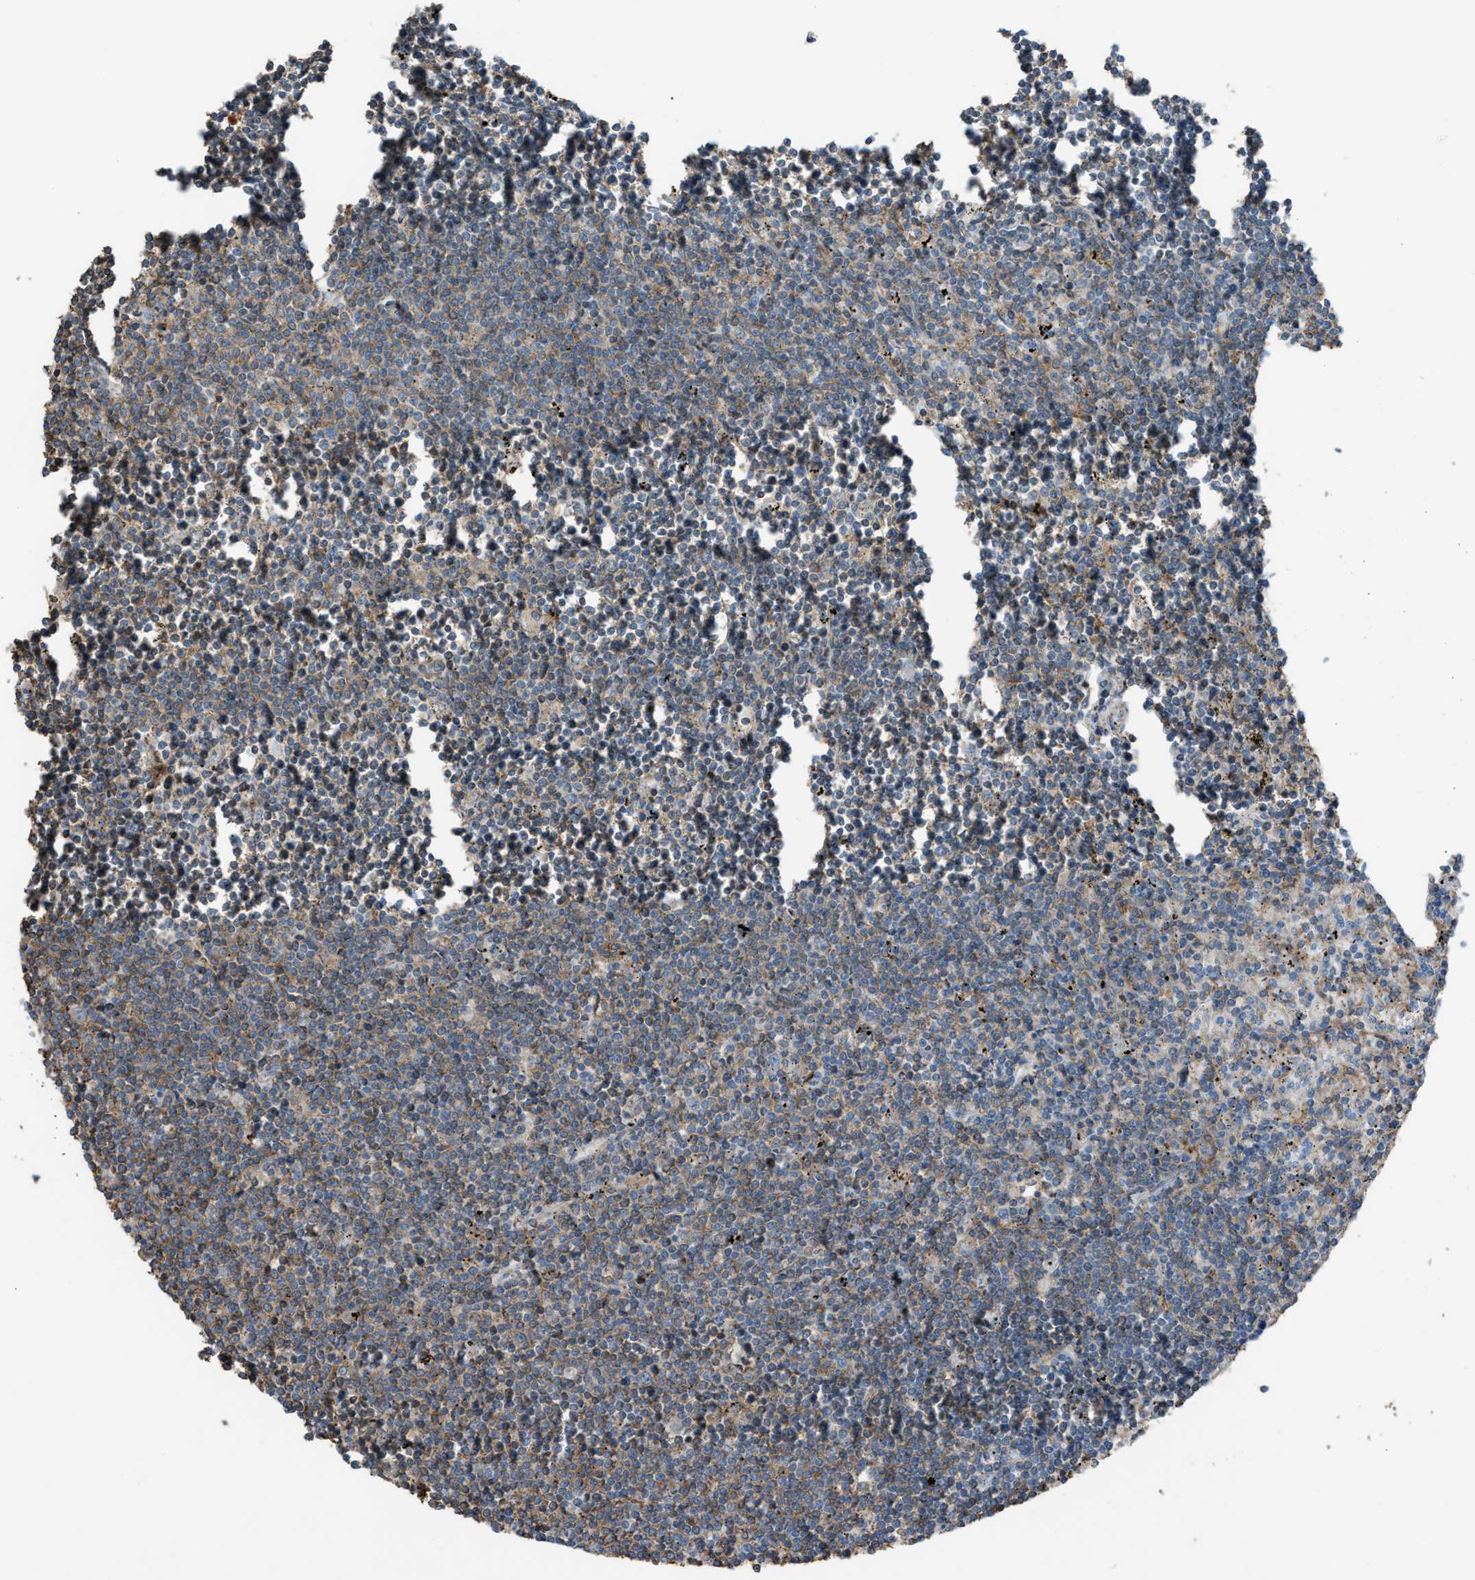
{"staining": {"intensity": "weak", "quantity": "25%-75%", "location": "cytoplasmic/membranous"}, "tissue": "lymphoma", "cell_type": "Tumor cells", "image_type": "cancer", "snomed": [{"axis": "morphology", "description": "Malignant lymphoma, non-Hodgkin's type, Low grade"}, {"axis": "topography", "description": "Spleen"}], "caption": "A low amount of weak cytoplasmic/membranous expression is present in about 25%-75% of tumor cells in lymphoma tissue.", "gene": "NCK2", "patient": {"sex": "male", "age": 76}}